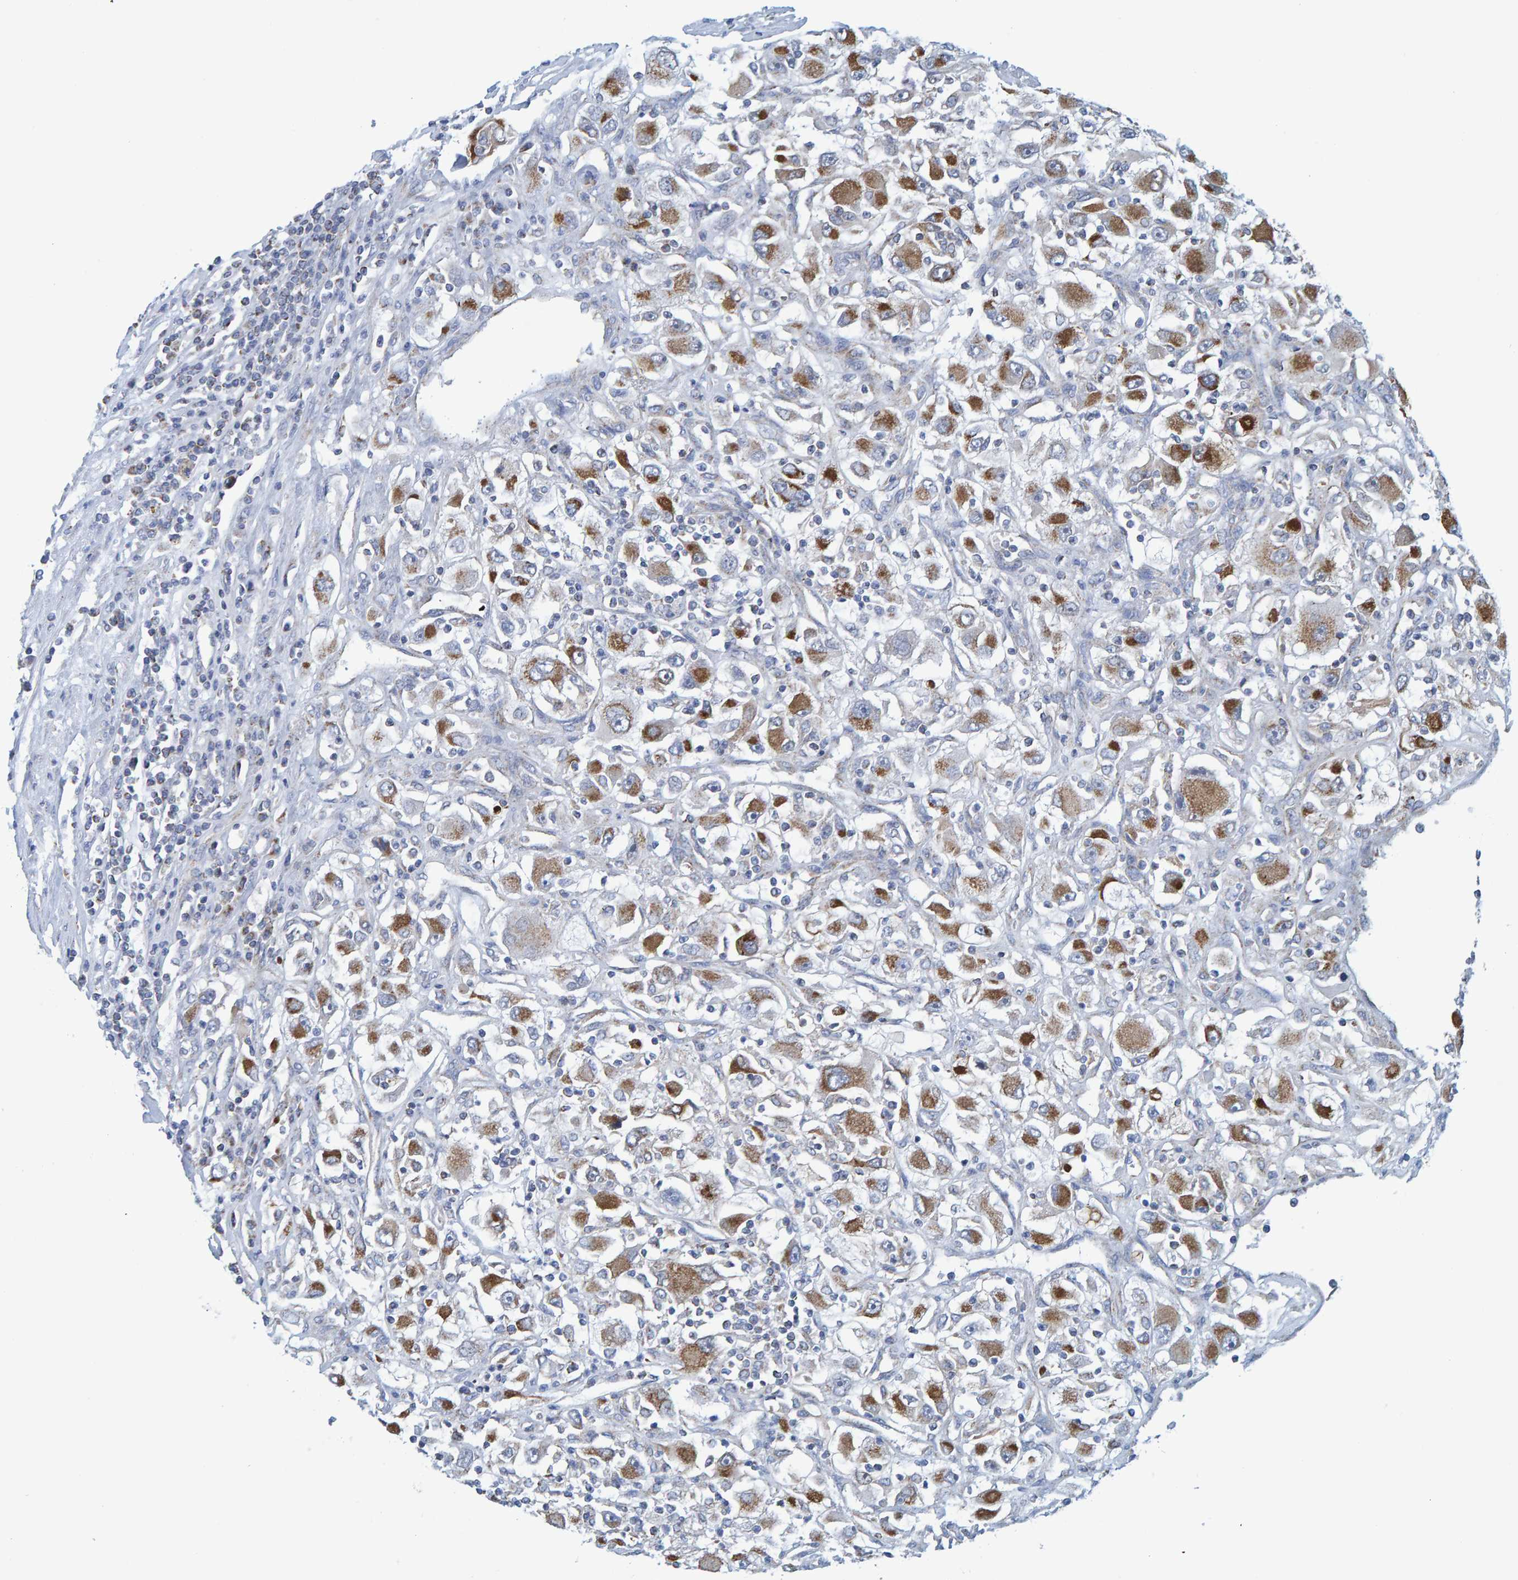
{"staining": {"intensity": "moderate", "quantity": ">75%", "location": "cytoplasmic/membranous"}, "tissue": "renal cancer", "cell_type": "Tumor cells", "image_type": "cancer", "snomed": [{"axis": "morphology", "description": "Adenocarcinoma, NOS"}, {"axis": "topography", "description": "Kidney"}], "caption": "A high-resolution image shows IHC staining of renal adenocarcinoma, which demonstrates moderate cytoplasmic/membranous positivity in approximately >75% of tumor cells.", "gene": "MRPS7", "patient": {"sex": "female", "age": 52}}